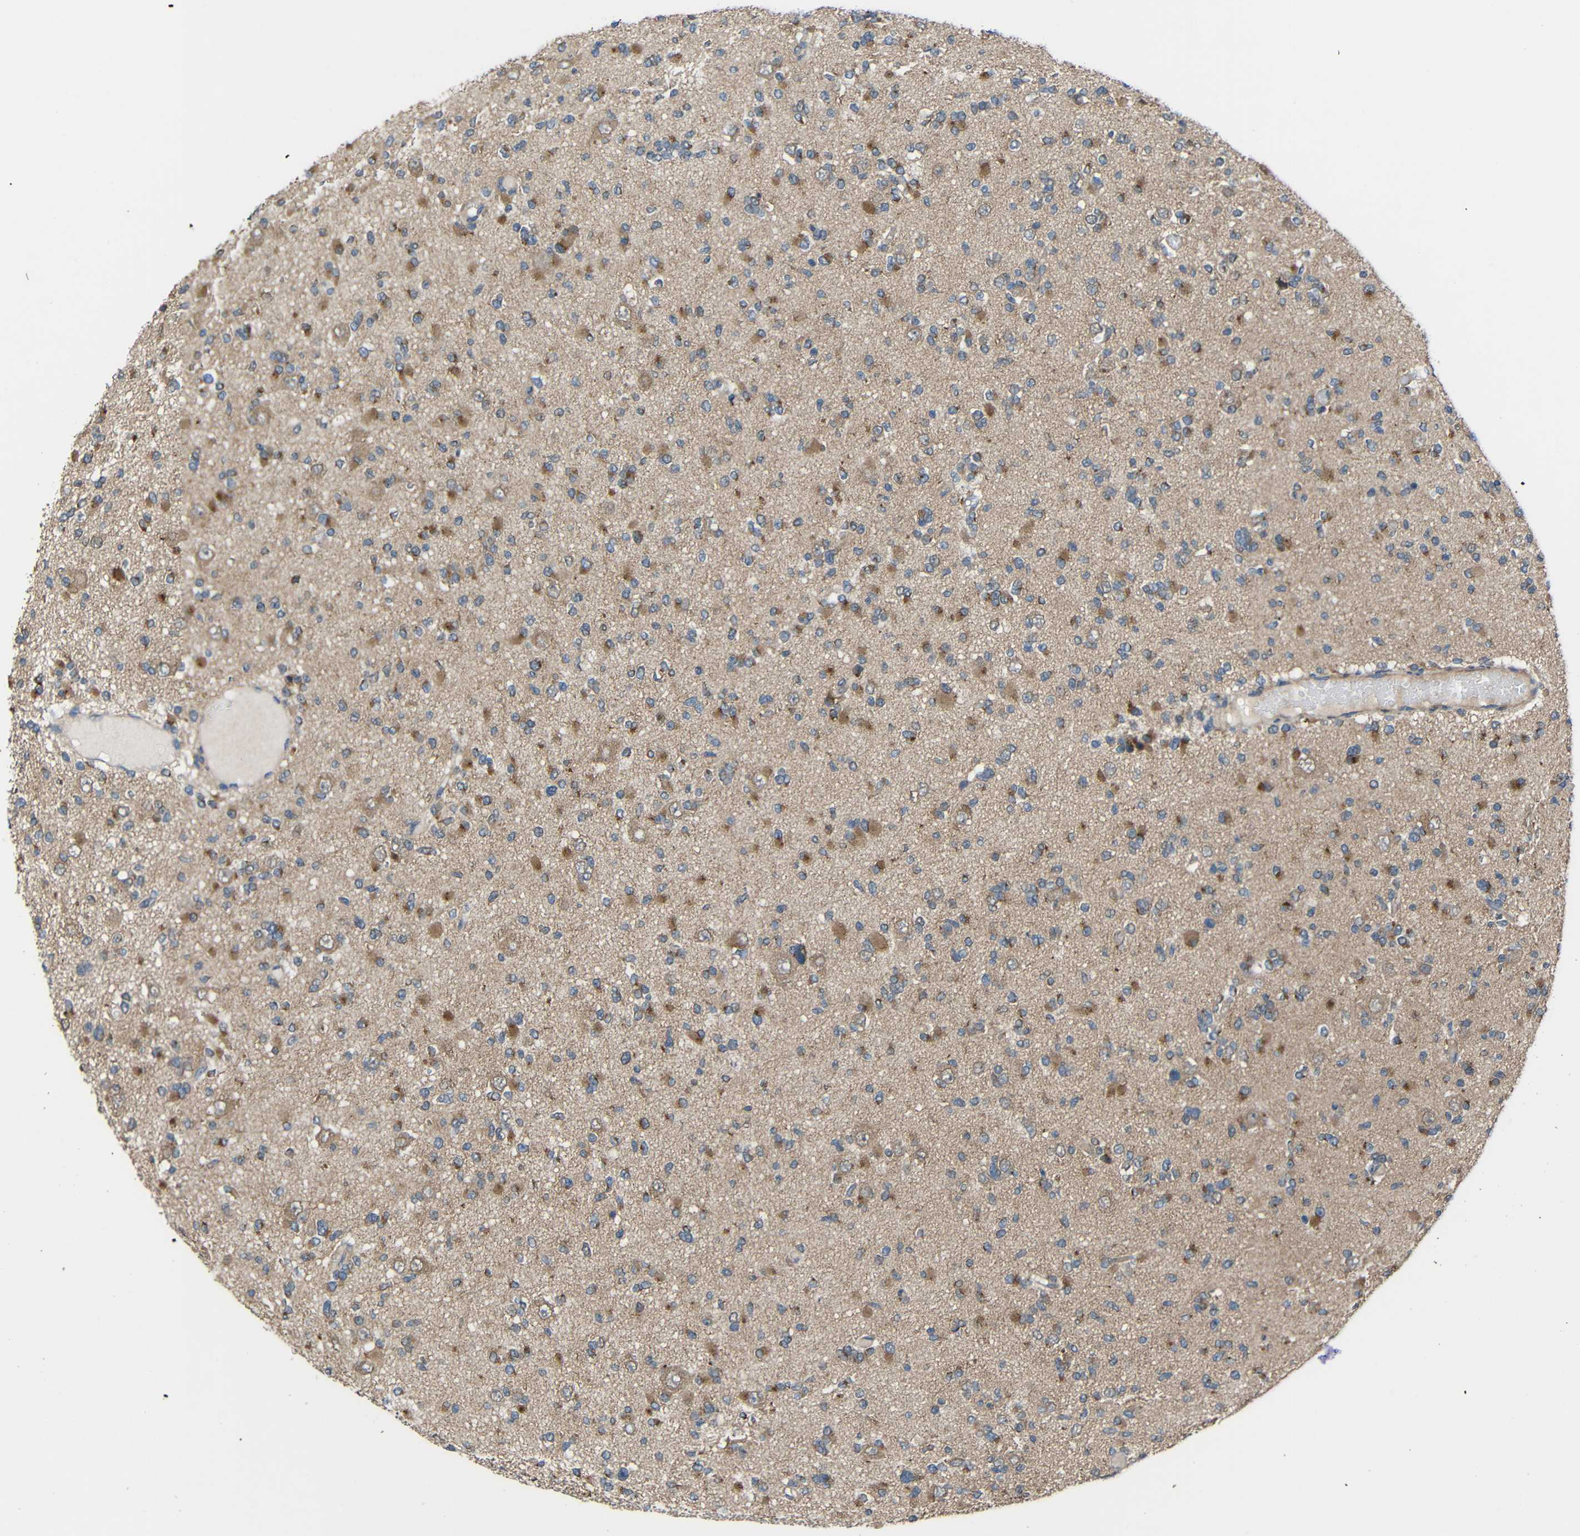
{"staining": {"intensity": "moderate", "quantity": "25%-75%", "location": "cytoplasmic/membranous"}, "tissue": "glioma", "cell_type": "Tumor cells", "image_type": "cancer", "snomed": [{"axis": "morphology", "description": "Glioma, malignant, Low grade"}, {"axis": "topography", "description": "Brain"}], "caption": "A brown stain shows moderate cytoplasmic/membranous expression of a protein in human low-grade glioma (malignant) tumor cells. (DAB IHC, brown staining for protein, blue staining for nuclei).", "gene": "CHST9", "patient": {"sex": "female", "age": 22}}